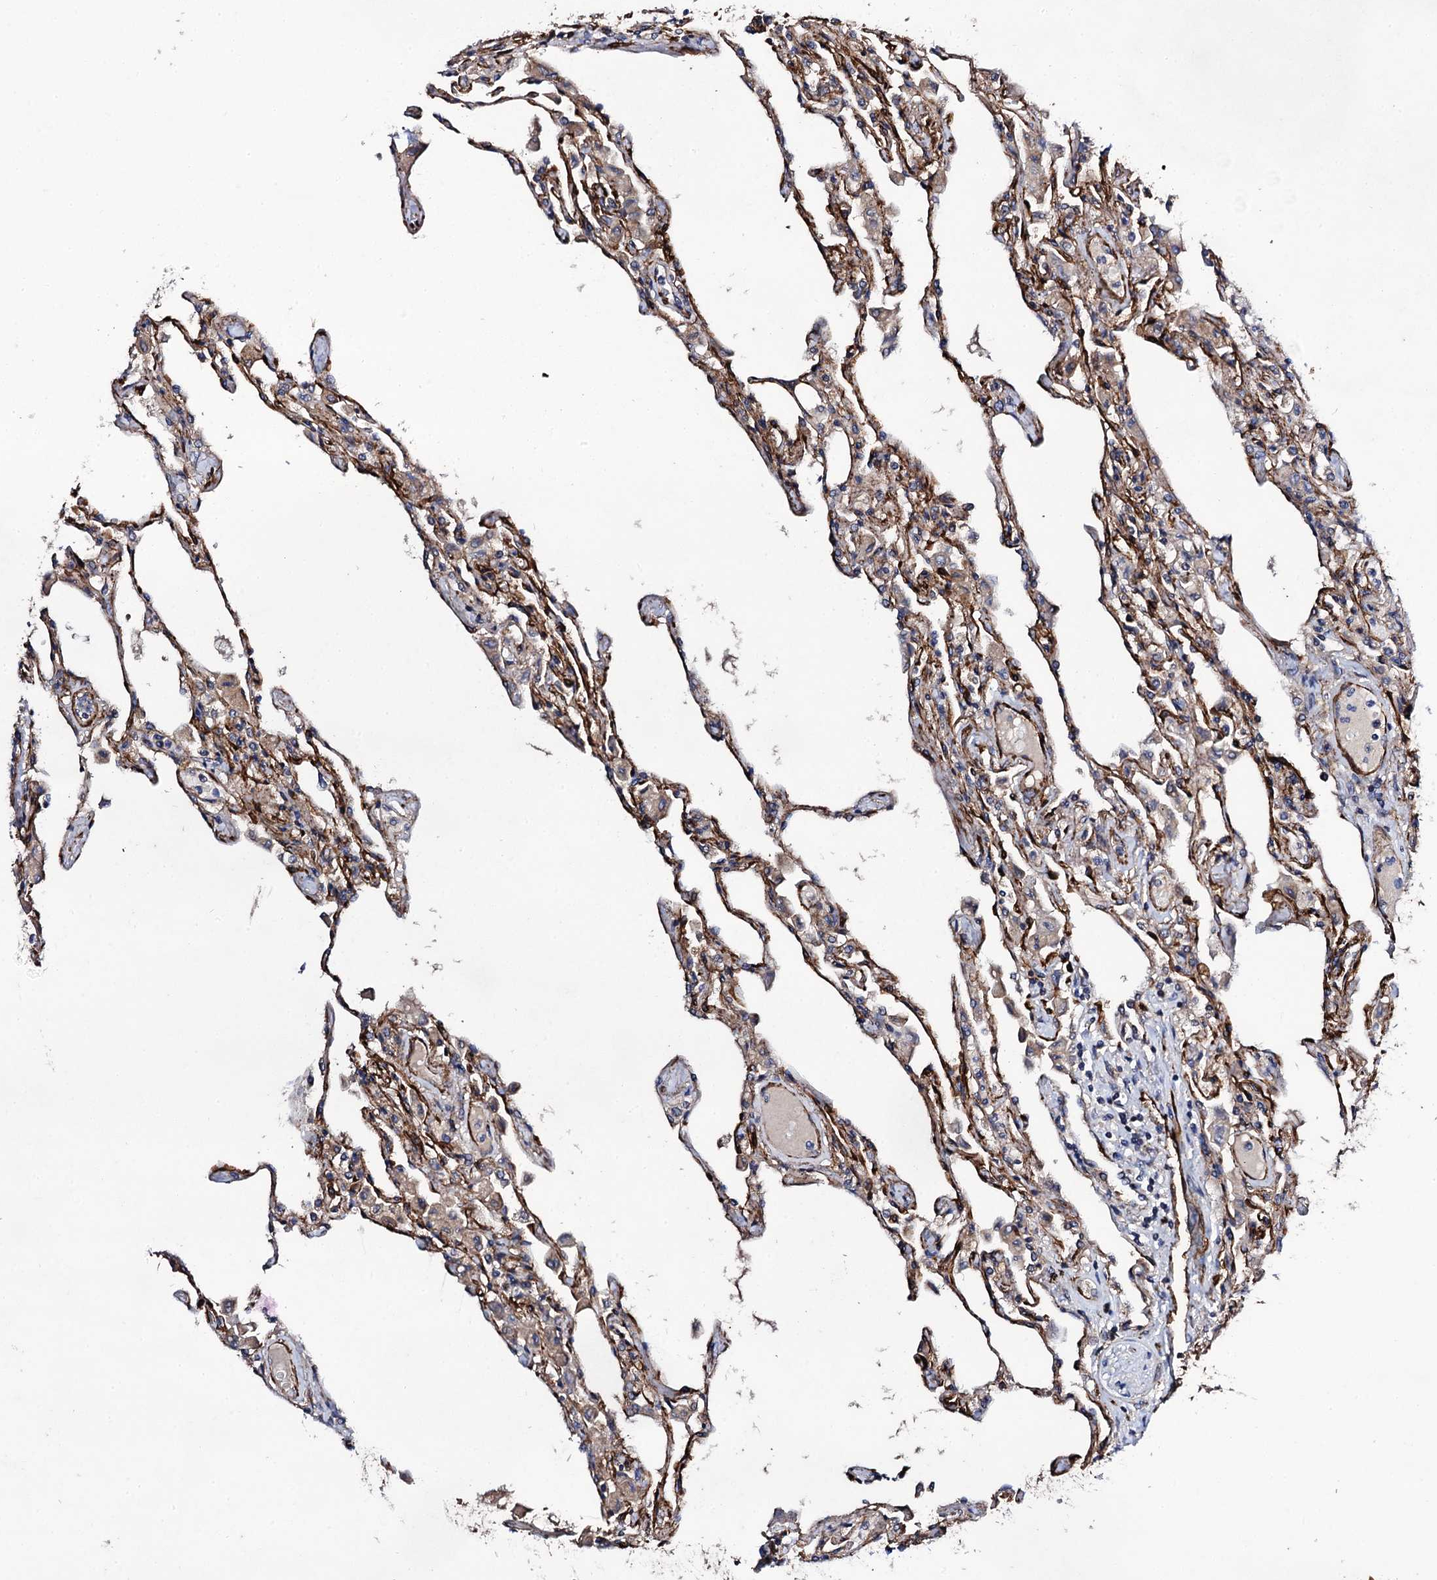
{"staining": {"intensity": "moderate", "quantity": ">75%", "location": "cytoplasmic/membranous"}, "tissue": "lung", "cell_type": "Alveolar cells", "image_type": "normal", "snomed": [{"axis": "morphology", "description": "Normal tissue, NOS"}, {"axis": "topography", "description": "Bronchus"}, {"axis": "topography", "description": "Lung"}], "caption": "A histopathology image showing moderate cytoplasmic/membranous expression in approximately >75% of alveolar cells in normal lung, as visualized by brown immunohistochemical staining.", "gene": "DBX1", "patient": {"sex": "female", "age": 49}}